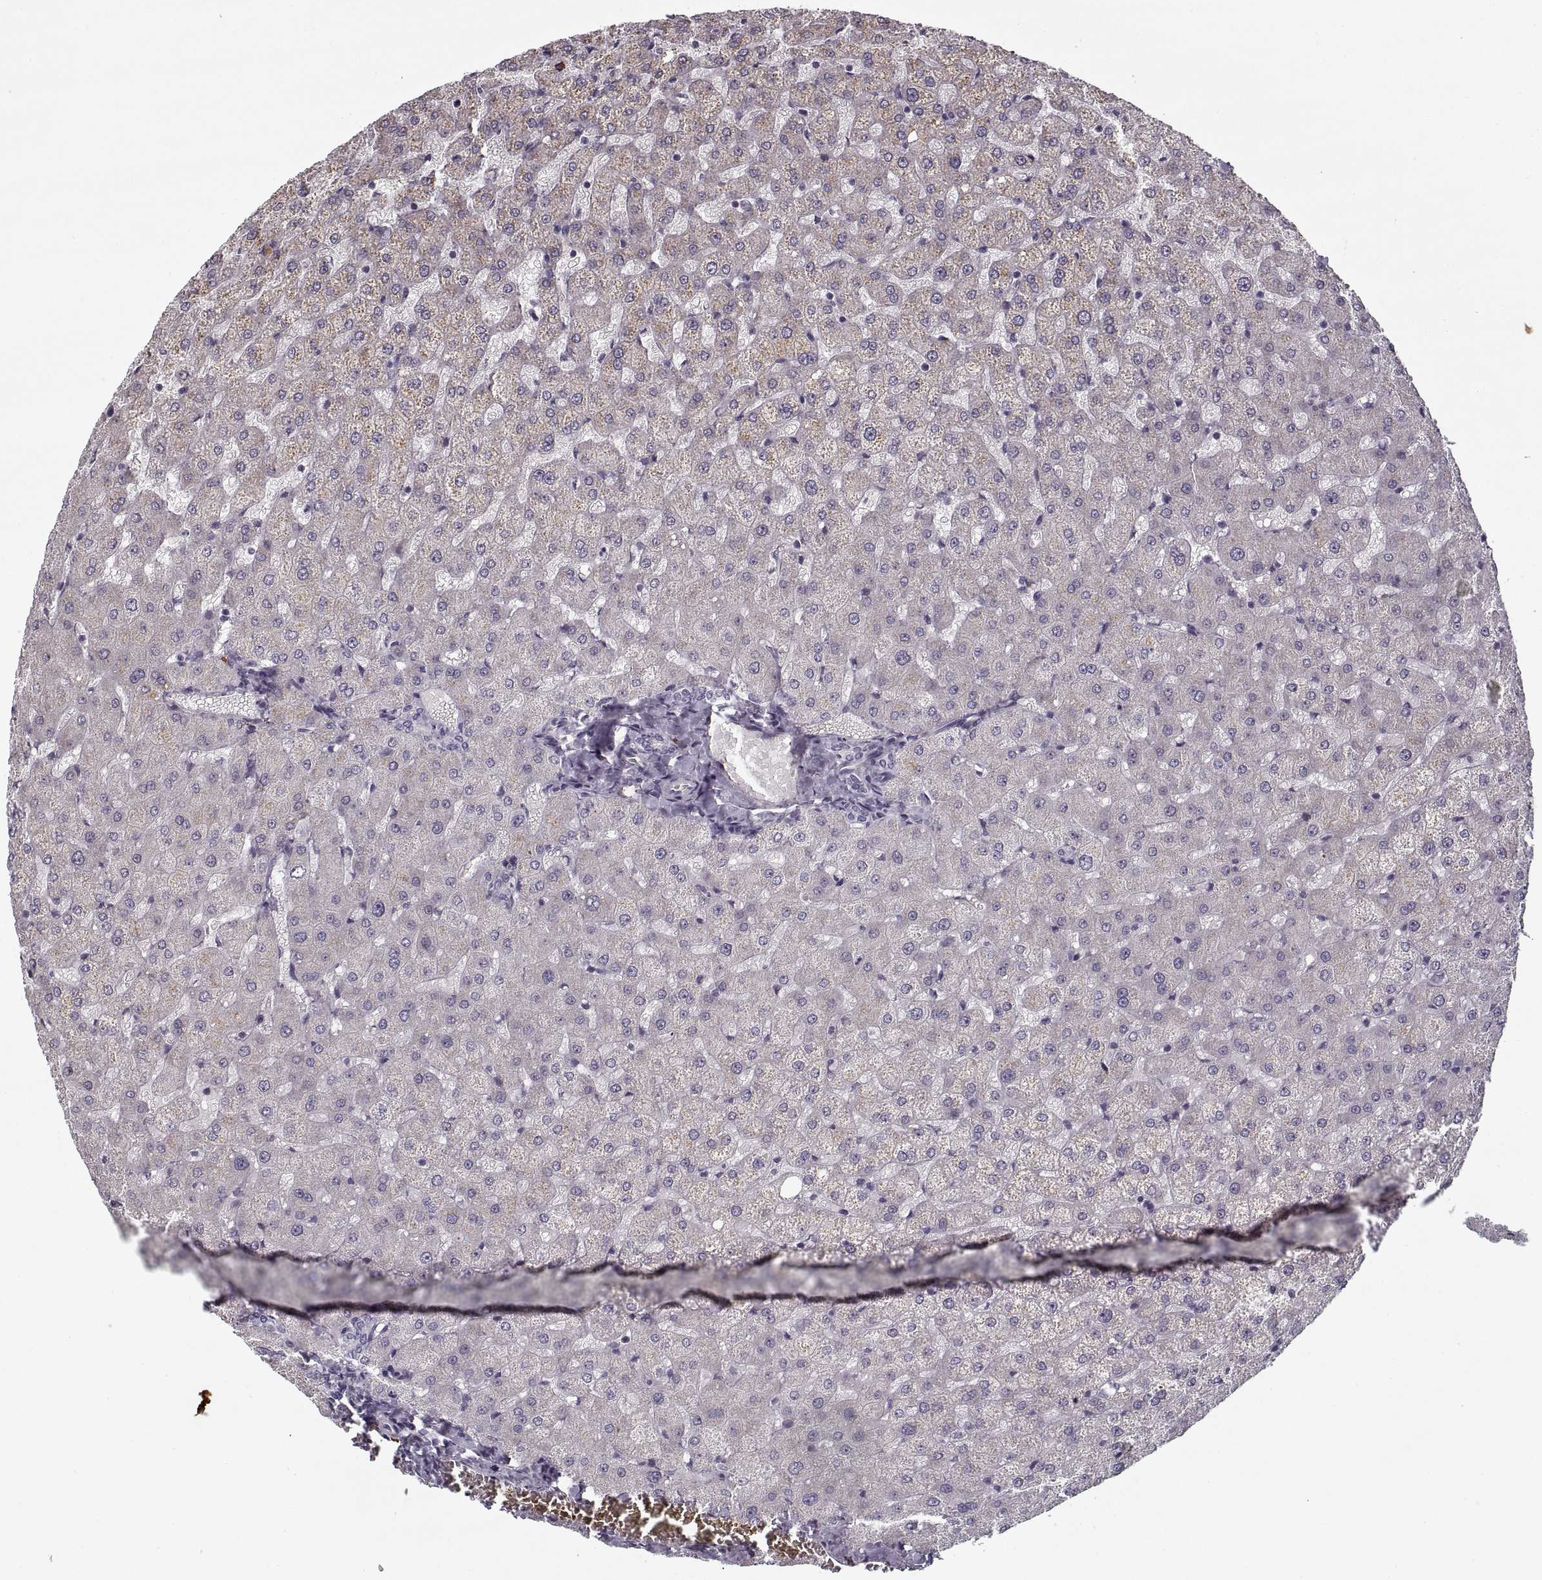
{"staining": {"intensity": "negative", "quantity": "none", "location": "none"}, "tissue": "liver", "cell_type": "Cholangiocytes", "image_type": "normal", "snomed": [{"axis": "morphology", "description": "Normal tissue, NOS"}, {"axis": "topography", "description": "Liver"}], "caption": "Immunohistochemistry micrograph of benign liver: liver stained with DAB exhibits no significant protein expression in cholangiocytes. (DAB (3,3'-diaminobenzidine) immunohistochemistry (IHC) with hematoxylin counter stain).", "gene": "GAD2", "patient": {"sex": "female", "age": 50}}